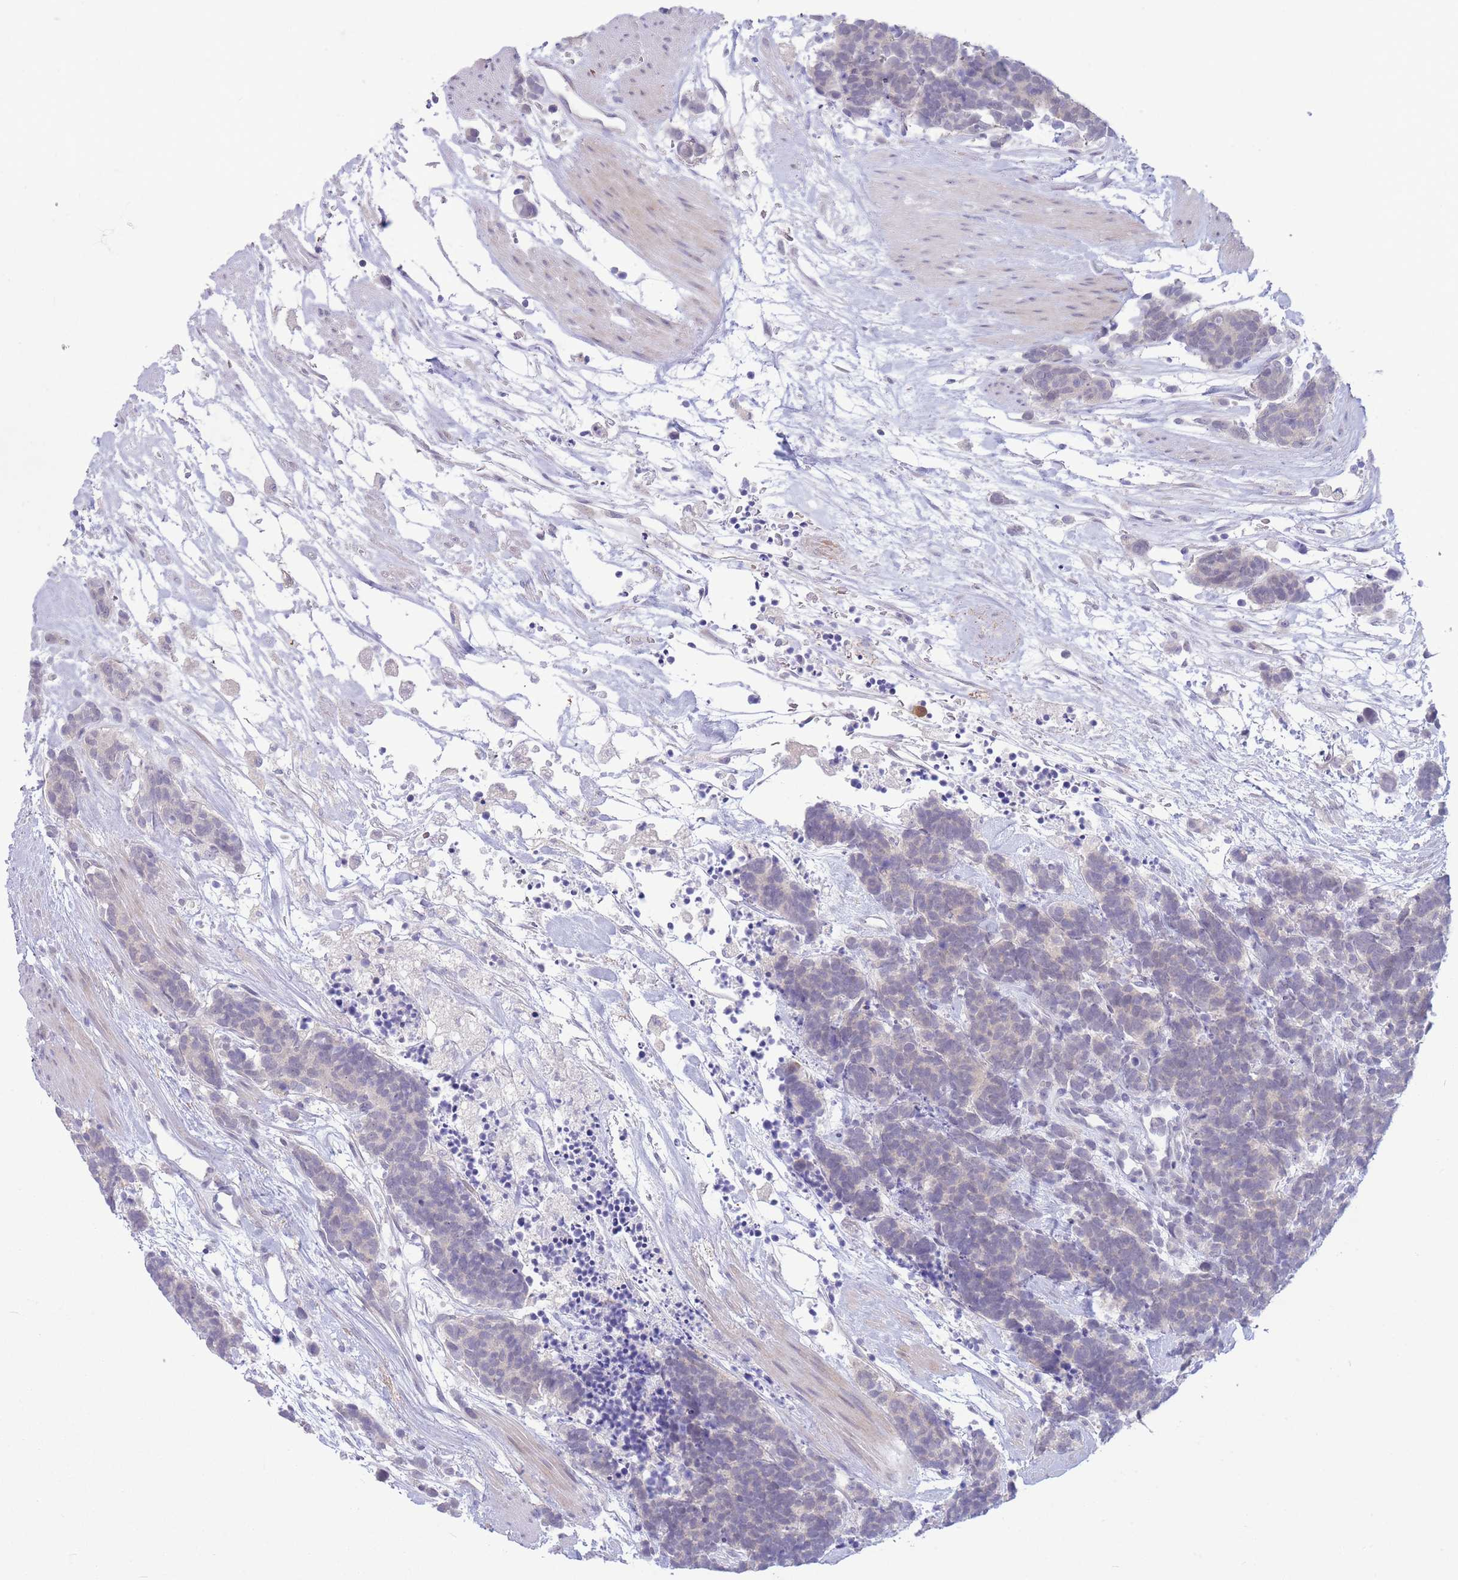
{"staining": {"intensity": "negative", "quantity": "none", "location": "none"}, "tissue": "carcinoid", "cell_type": "Tumor cells", "image_type": "cancer", "snomed": [{"axis": "morphology", "description": "Carcinoma, NOS"}, {"axis": "morphology", "description": "Carcinoid, malignant, NOS"}, {"axis": "topography", "description": "Prostate"}], "caption": "Tumor cells show no significant protein expression in carcinoid.", "gene": "FBXO46", "patient": {"sex": "male", "age": 57}}